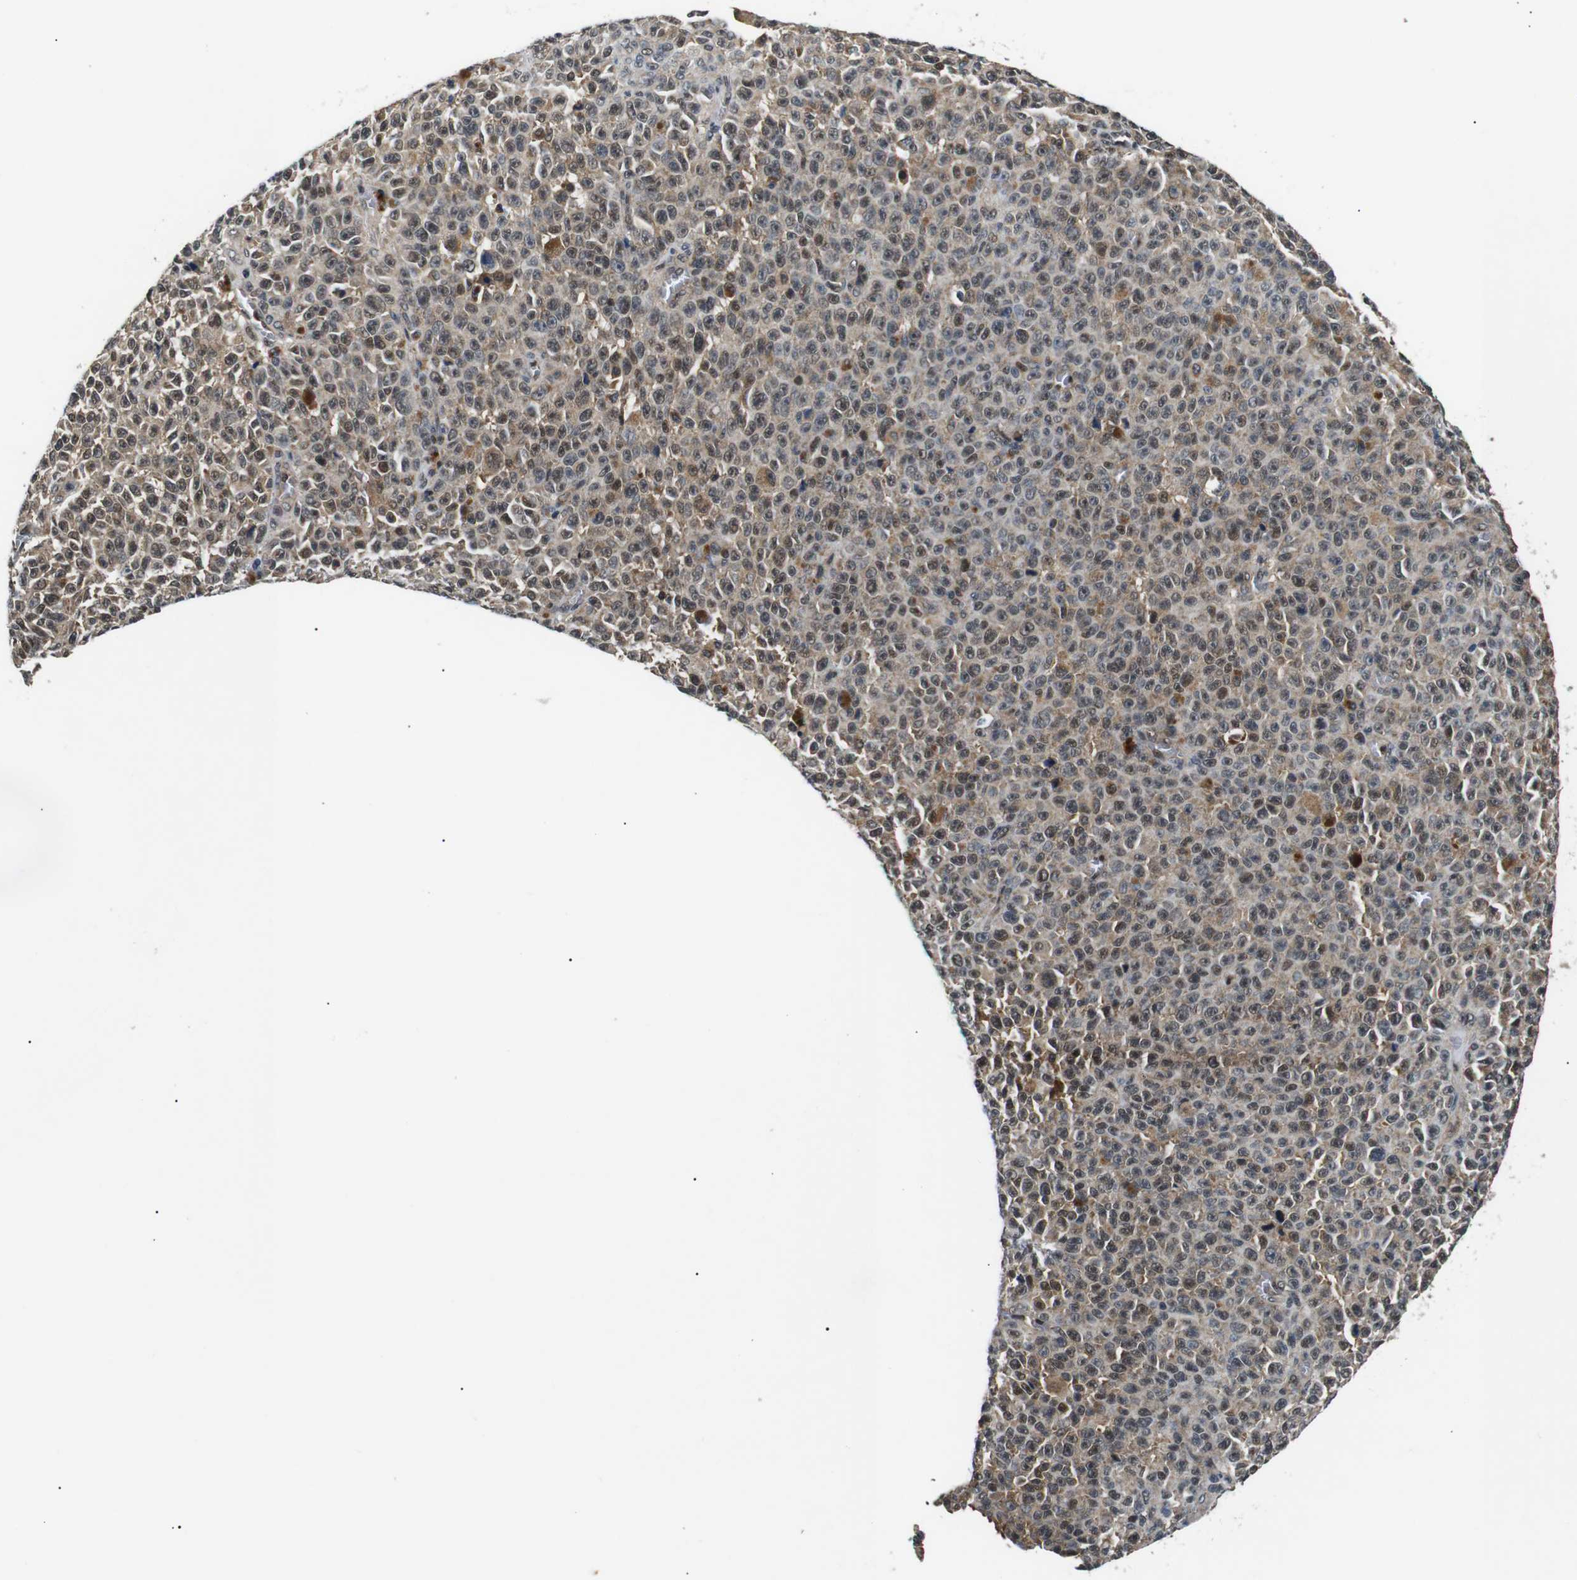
{"staining": {"intensity": "weak", "quantity": ">75%", "location": "cytoplasmic/membranous,nuclear"}, "tissue": "melanoma", "cell_type": "Tumor cells", "image_type": "cancer", "snomed": [{"axis": "morphology", "description": "Malignant melanoma, NOS"}, {"axis": "topography", "description": "Skin"}], "caption": "Protein staining reveals weak cytoplasmic/membranous and nuclear positivity in approximately >75% of tumor cells in malignant melanoma. Ihc stains the protein in brown and the nuclei are stained blue.", "gene": "SKP1", "patient": {"sex": "female", "age": 82}}